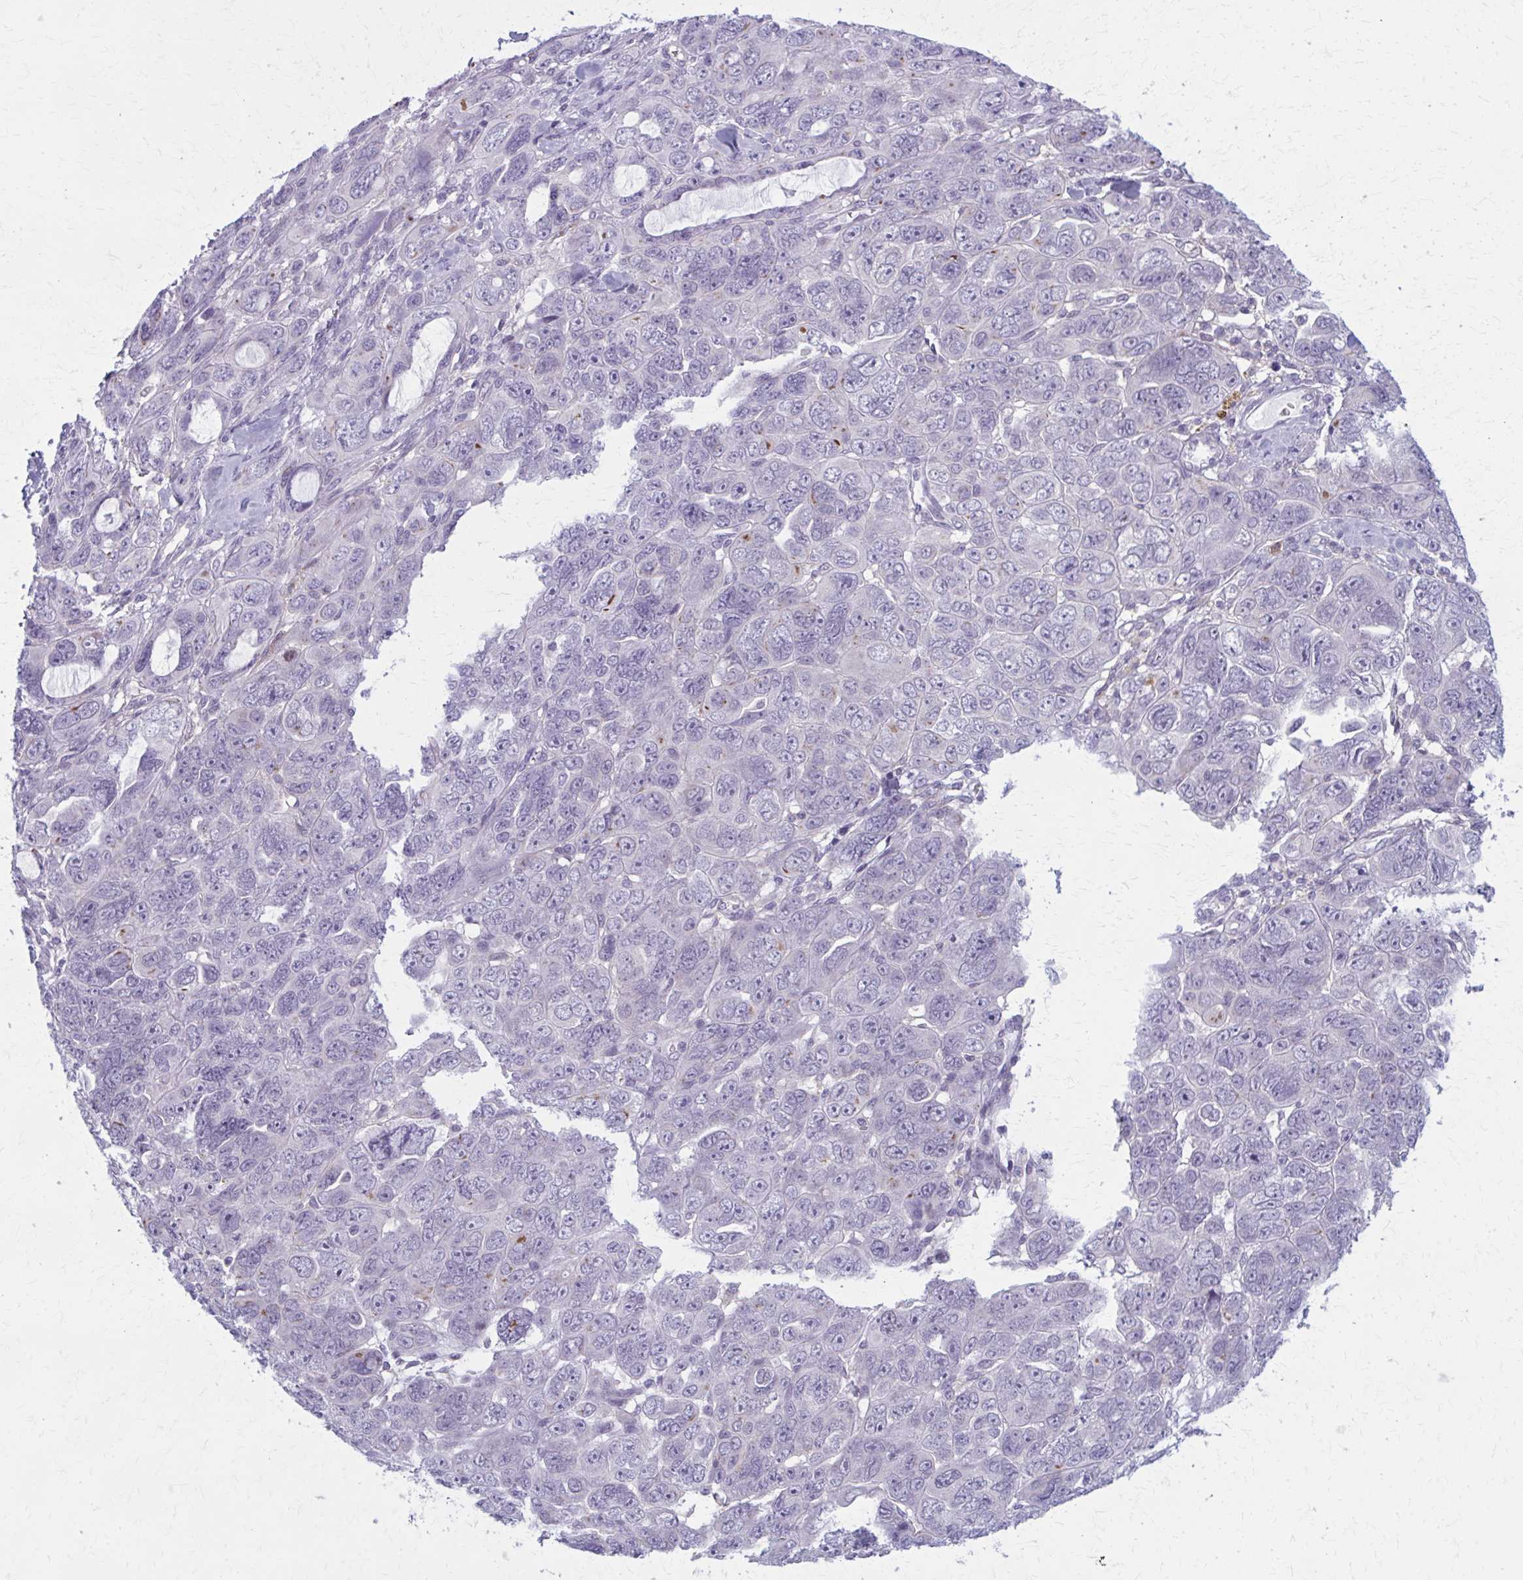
{"staining": {"intensity": "negative", "quantity": "none", "location": "none"}, "tissue": "ovarian cancer", "cell_type": "Tumor cells", "image_type": "cancer", "snomed": [{"axis": "morphology", "description": "Cystadenocarcinoma, serous, NOS"}, {"axis": "topography", "description": "Ovary"}], "caption": "Immunohistochemistry image of serous cystadenocarcinoma (ovarian) stained for a protein (brown), which reveals no staining in tumor cells.", "gene": "CD38", "patient": {"sex": "female", "age": 63}}